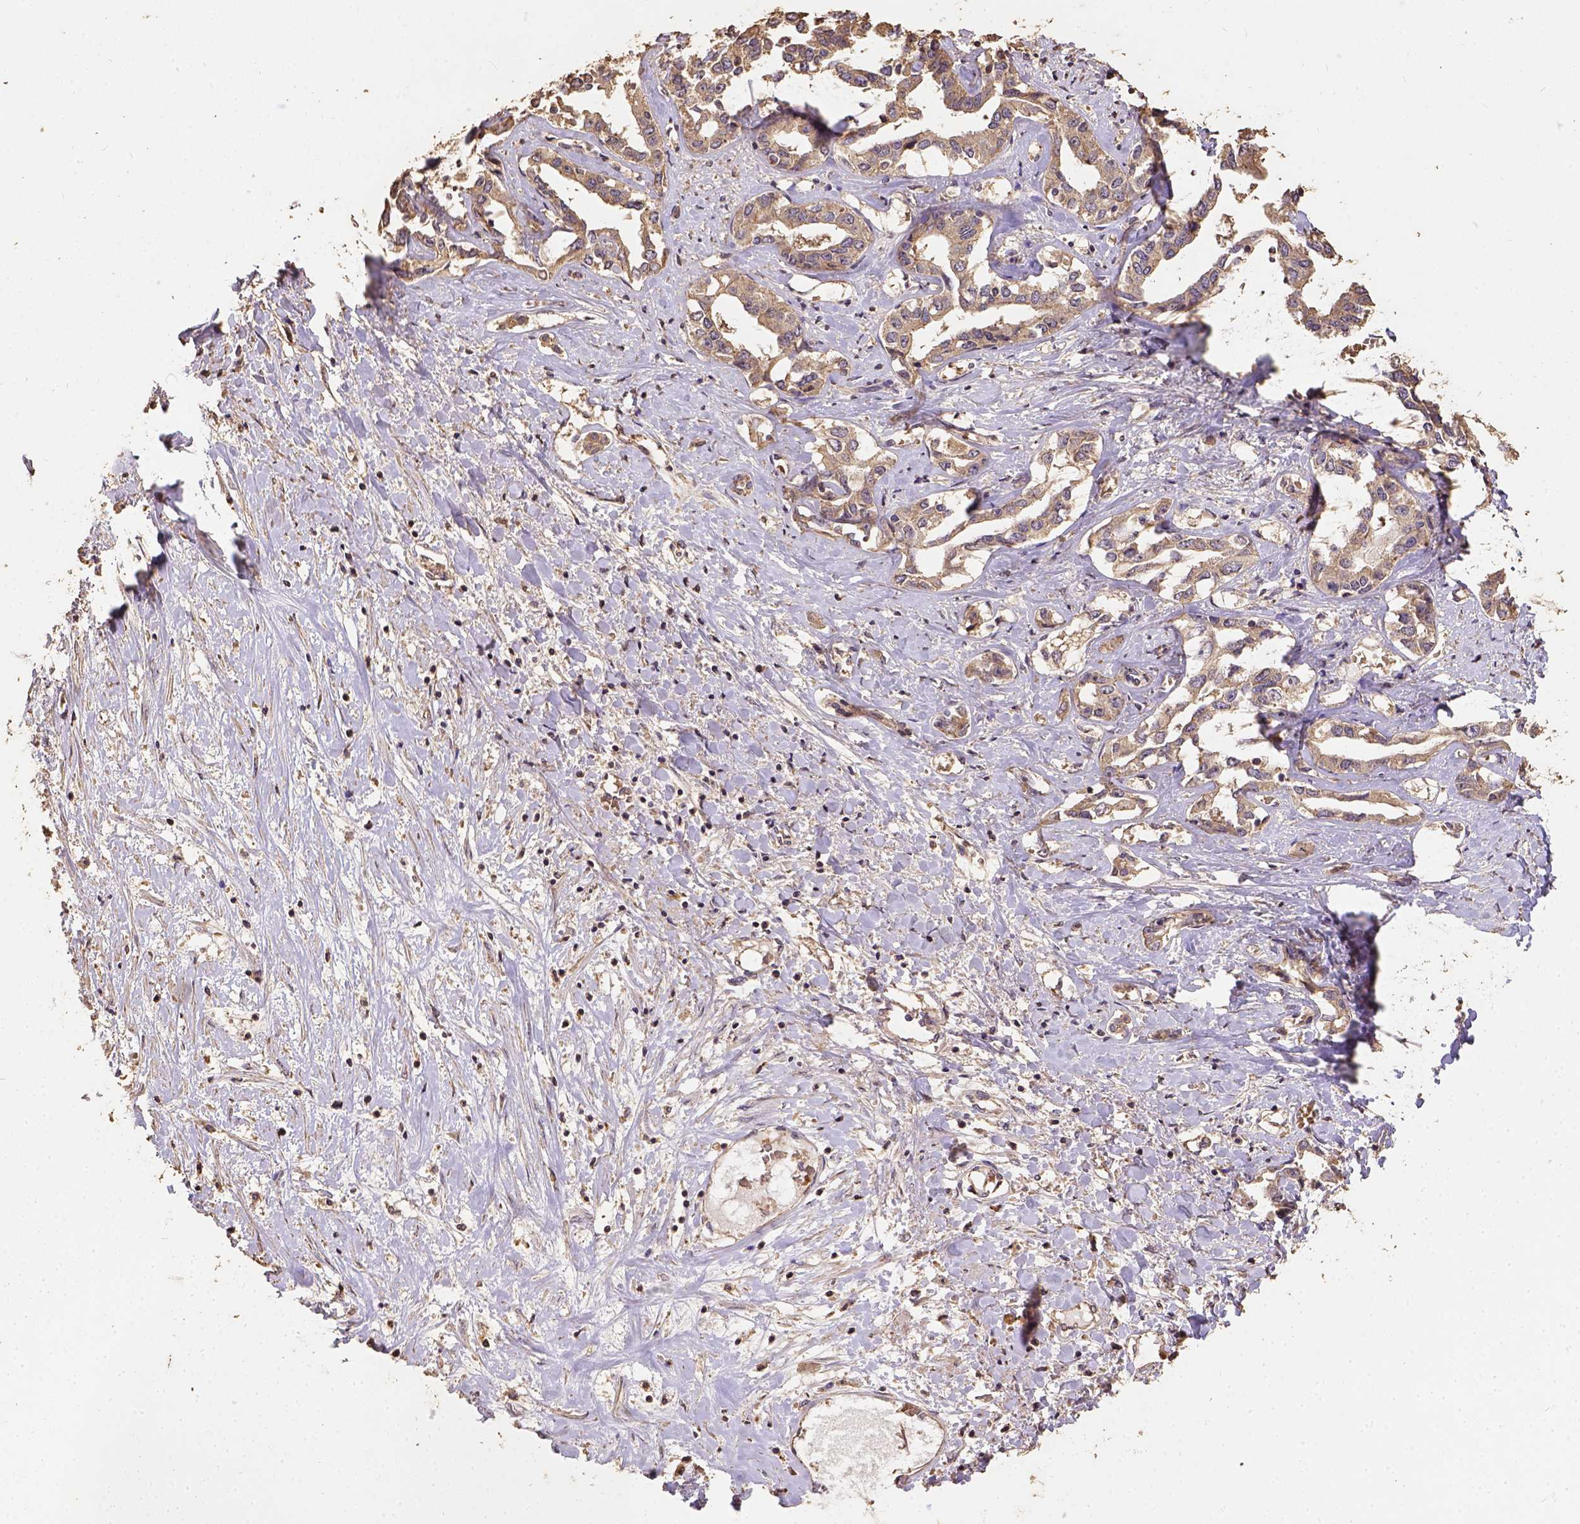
{"staining": {"intensity": "weak", "quantity": ">75%", "location": "cytoplasmic/membranous"}, "tissue": "liver cancer", "cell_type": "Tumor cells", "image_type": "cancer", "snomed": [{"axis": "morphology", "description": "Cholangiocarcinoma"}, {"axis": "topography", "description": "Liver"}], "caption": "The image reveals a brown stain indicating the presence of a protein in the cytoplasmic/membranous of tumor cells in cholangiocarcinoma (liver).", "gene": "ATP1B3", "patient": {"sex": "male", "age": 59}}